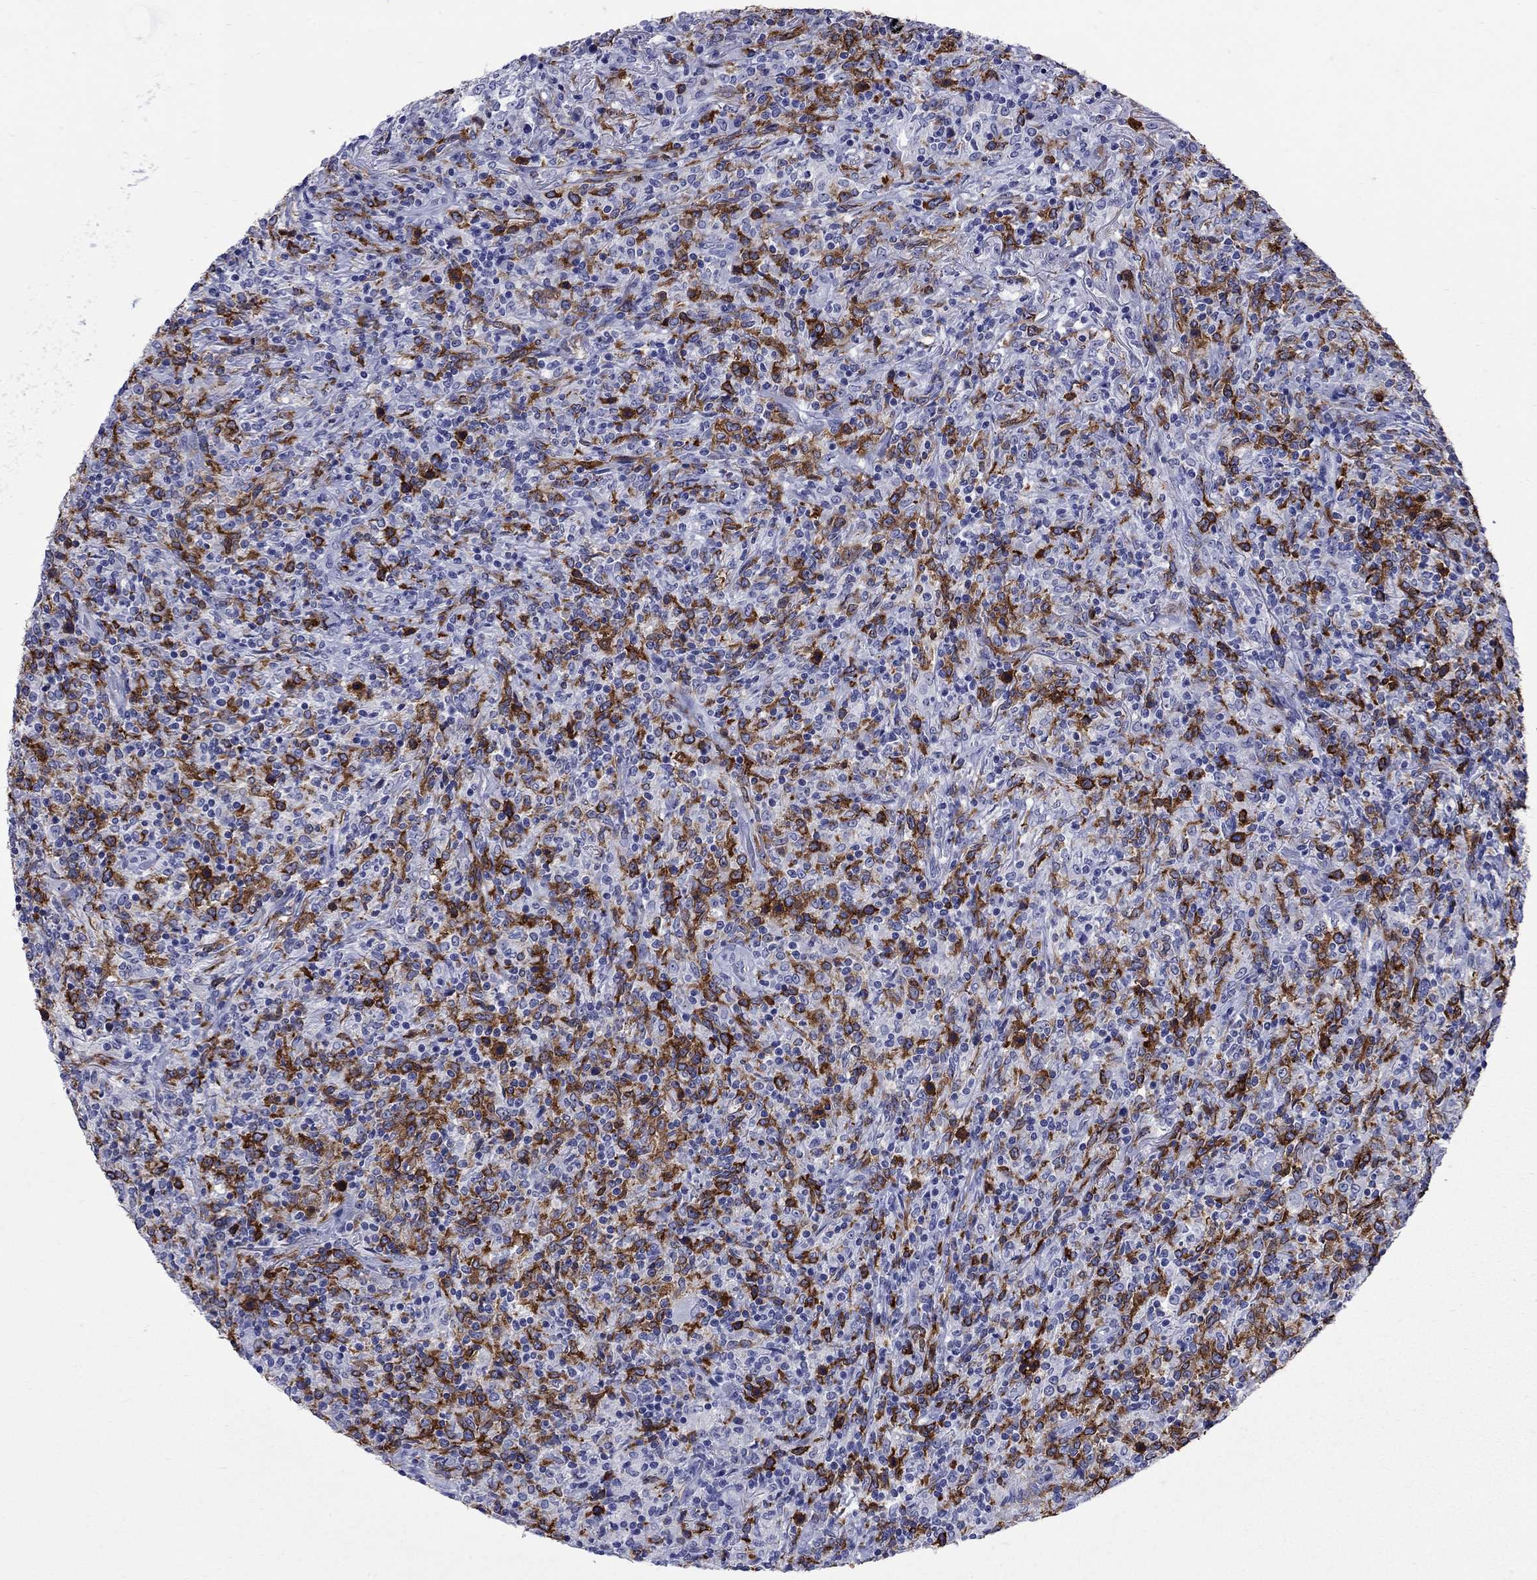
{"staining": {"intensity": "strong", "quantity": "25%-75%", "location": "cytoplasmic/membranous"}, "tissue": "lymphoma", "cell_type": "Tumor cells", "image_type": "cancer", "snomed": [{"axis": "morphology", "description": "Malignant lymphoma, non-Hodgkin's type, High grade"}, {"axis": "topography", "description": "Lung"}], "caption": "Immunohistochemistry staining of lymphoma, which shows high levels of strong cytoplasmic/membranous staining in approximately 25%-75% of tumor cells indicating strong cytoplasmic/membranous protein staining. The staining was performed using DAB (brown) for protein detection and nuclei were counterstained in hematoxylin (blue).", "gene": "TACC3", "patient": {"sex": "male", "age": 79}}